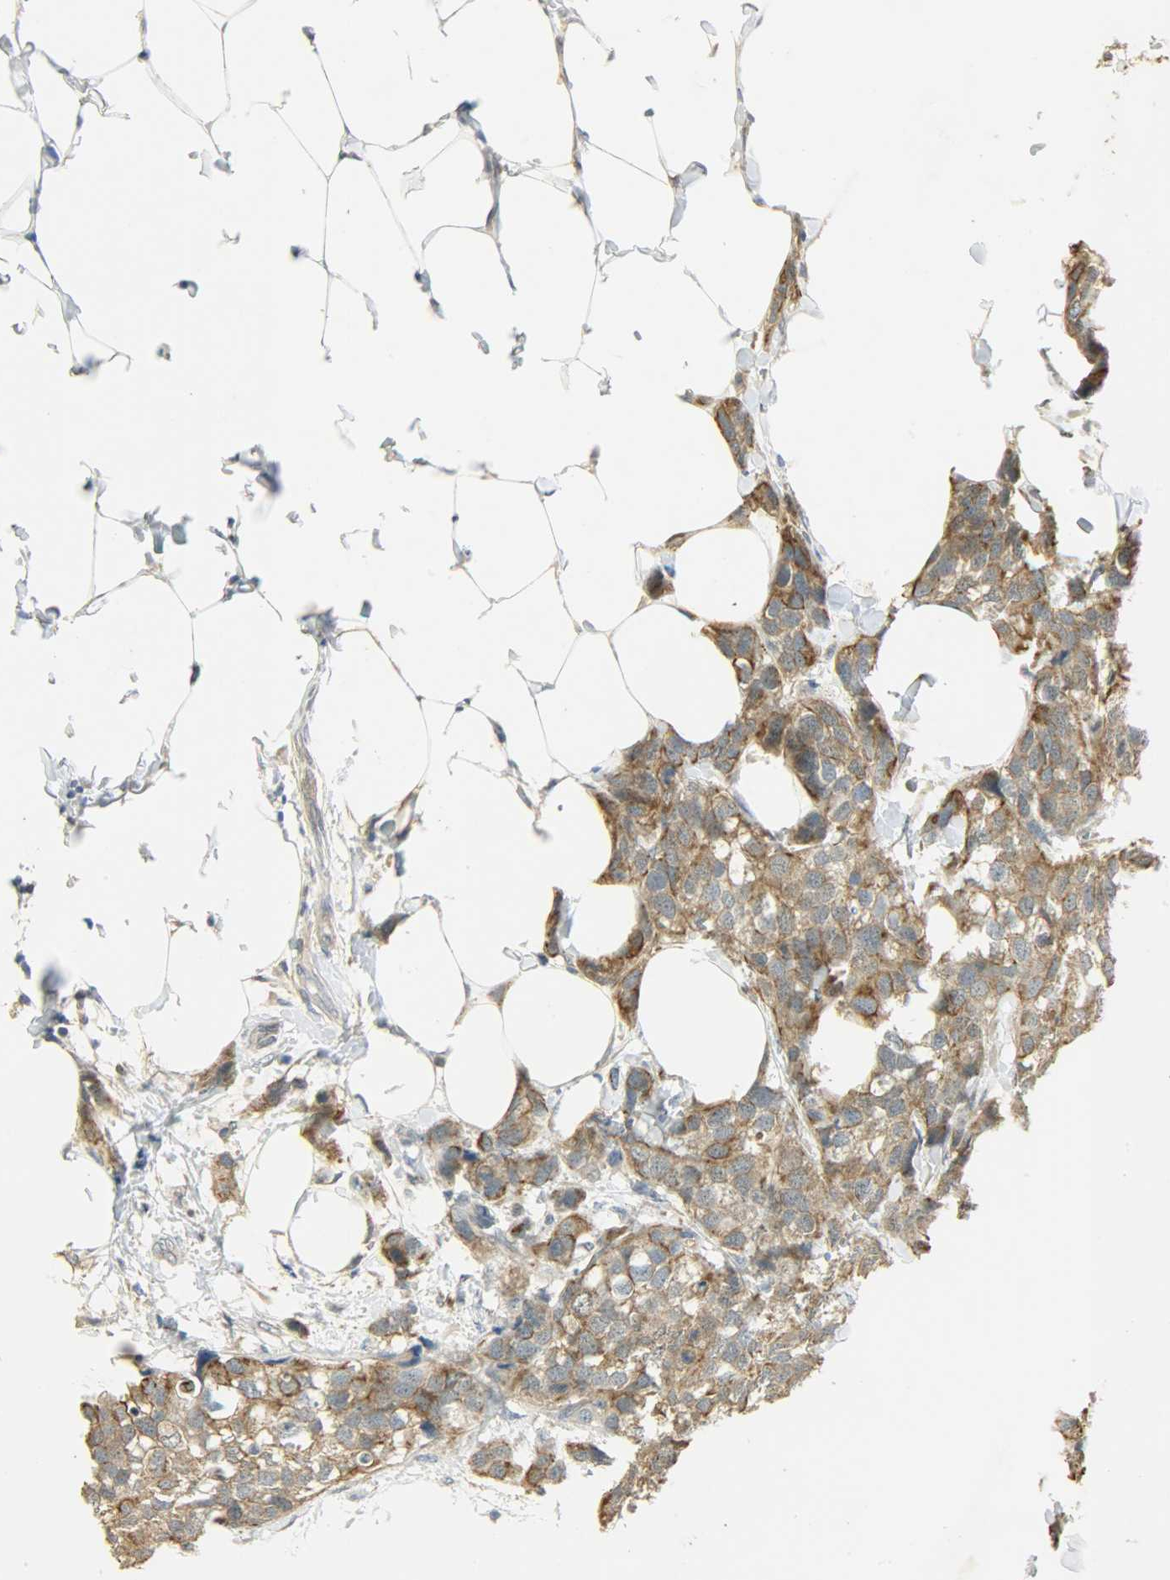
{"staining": {"intensity": "strong", "quantity": ">75%", "location": "cytoplasmic/membranous"}, "tissue": "breast cancer", "cell_type": "Tumor cells", "image_type": "cancer", "snomed": [{"axis": "morphology", "description": "Normal tissue, NOS"}, {"axis": "morphology", "description": "Duct carcinoma"}, {"axis": "topography", "description": "Breast"}], "caption": "A photomicrograph of human infiltrating ductal carcinoma (breast) stained for a protein demonstrates strong cytoplasmic/membranous brown staining in tumor cells.", "gene": "USP13", "patient": {"sex": "female", "age": 50}}